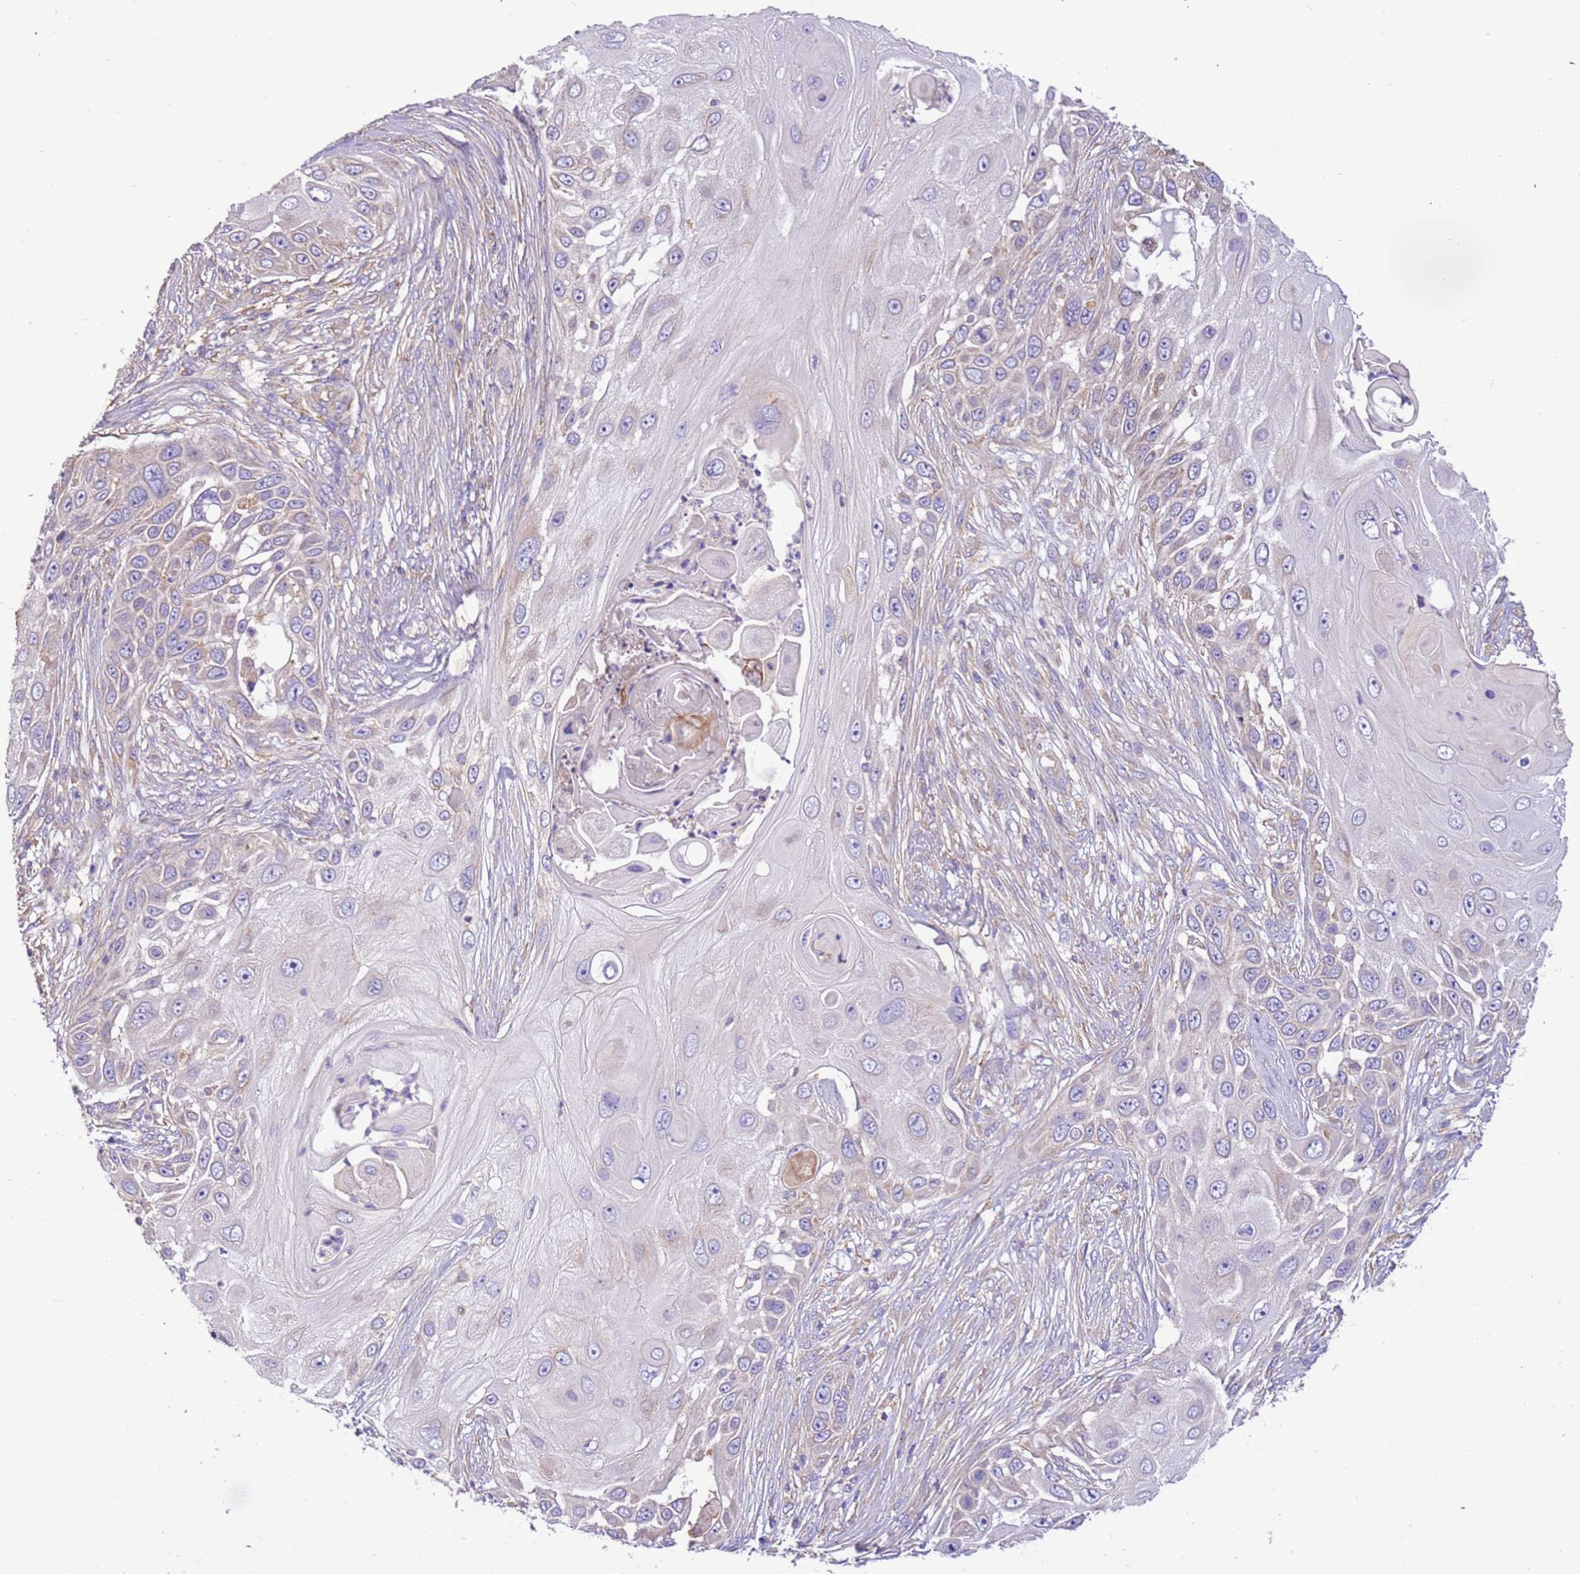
{"staining": {"intensity": "weak", "quantity": "25%-75%", "location": "cytoplasmic/membranous"}, "tissue": "skin cancer", "cell_type": "Tumor cells", "image_type": "cancer", "snomed": [{"axis": "morphology", "description": "Squamous cell carcinoma, NOS"}, {"axis": "topography", "description": "Skin"}], "caption": "DAB (3,3'-diaminobenzidine) immunohistochemical staining of human skin cancer demonstrates weak cytoplasmic/membranous protein staining in approximately 25%-75% of tumor cells.", "gene": "NAALADL1", "patient": {"sex": "female", "age": 44}}